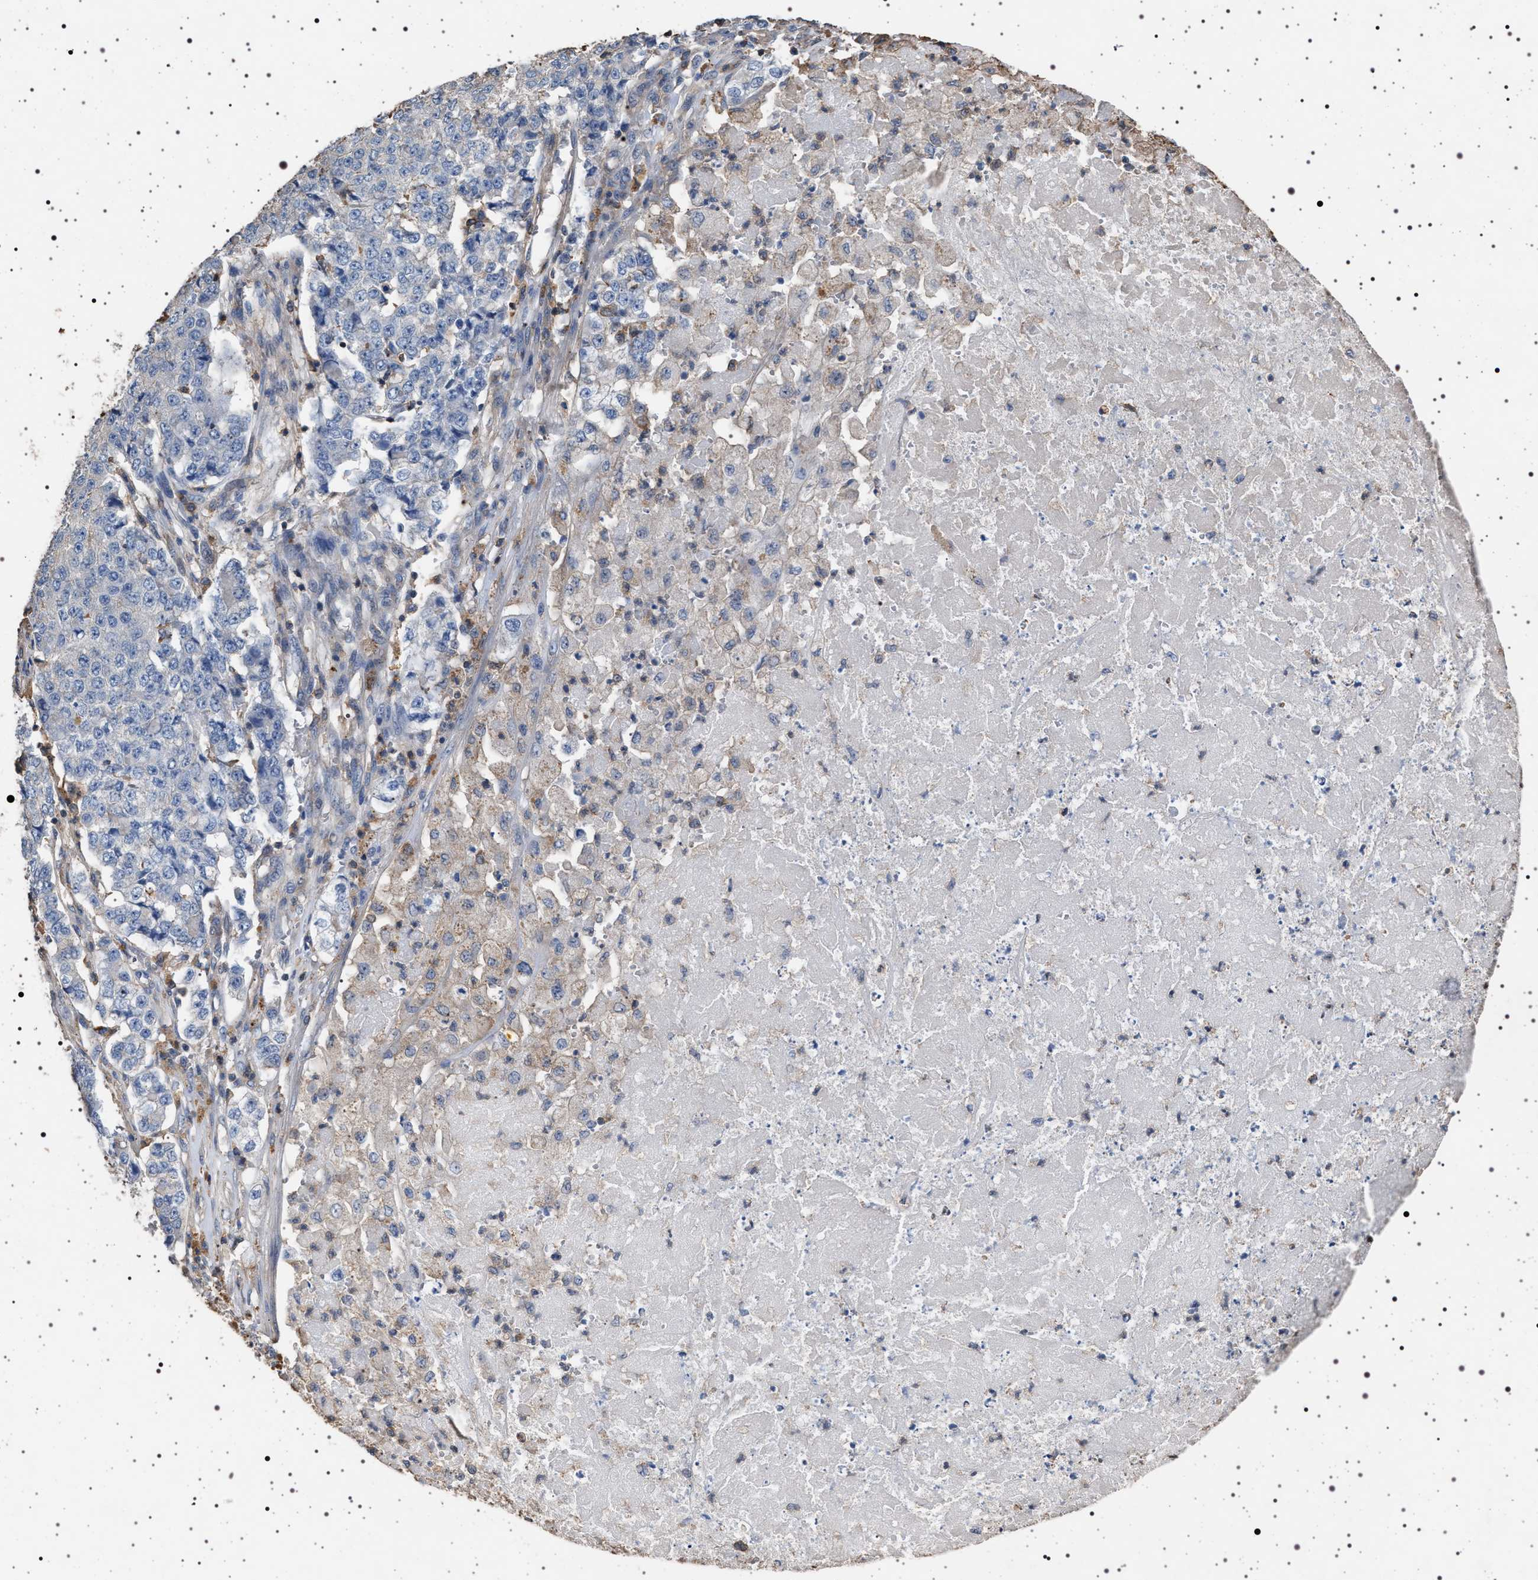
{"staining": {"intensity": "negative", "quantity": "none", "location": "none"}, "tissue": "pancreatic cancer", "cell_type": "Tumor cells", "image_type": "cancer", "snomed": [{"axis": "morphology", "description": "Adenocarcinoma, NOS"}, {"axis": "topography", "description": "Pancreas"}], "caption": "There is no significant positivity in tumor cells of pancreatic cancer (adenocarcinoma). (DAB (3,3'-diaminobenzidine) IHC, high magnification).", "gene": "SMAP2", "patient": {"sex": "male", "age": 50}}